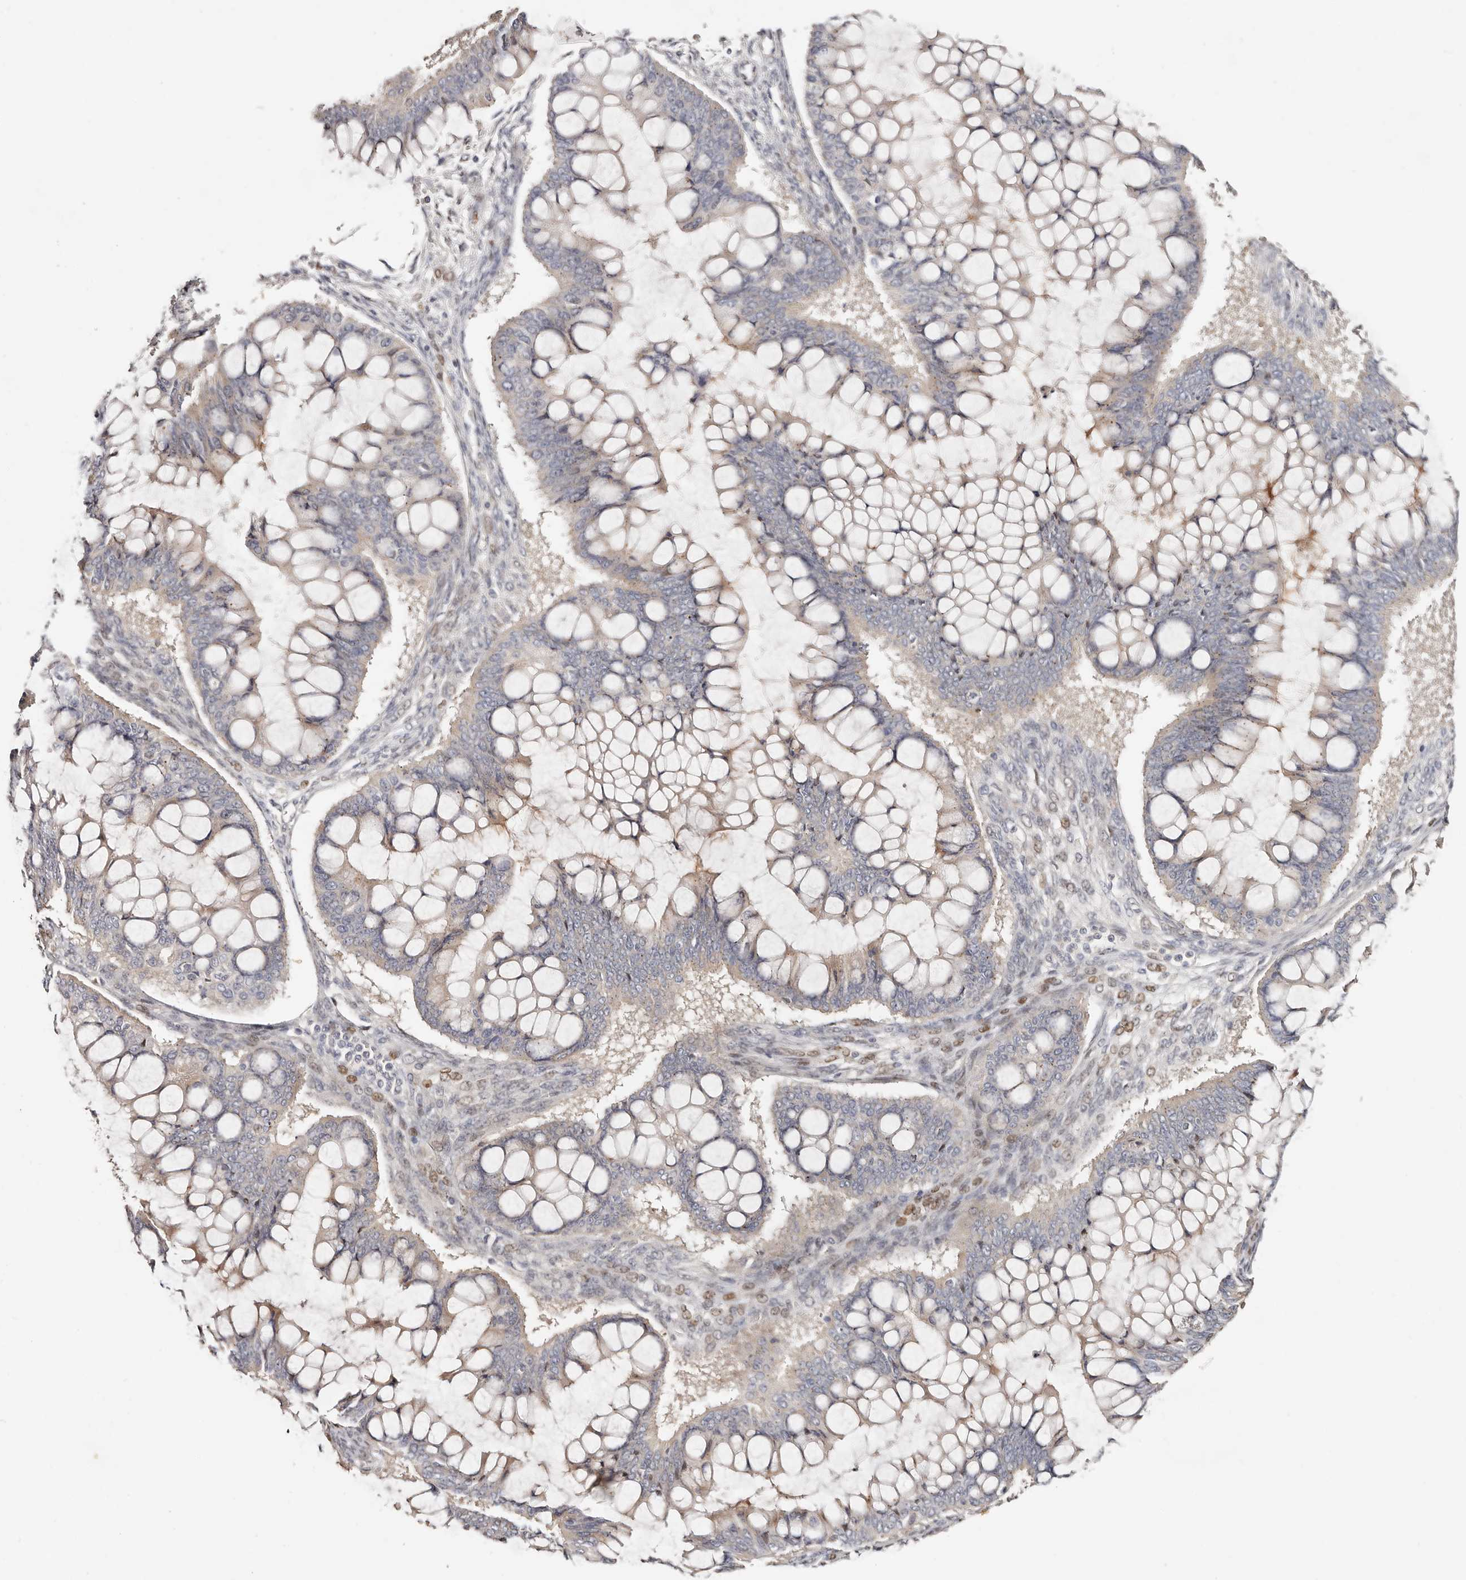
{"staining": {"intensity": "weak", "quantity": "25%-75%", "location": "cytoplasmic/membranous"}, "tissue": "ovarian cancer", "cell_type": "Tumor cells", "image_type": "cancer", "snomed": [{"axis": "morphology", "description": "Cystadenocarcinoma, mucinous, NOS"}, {"axis": "topography", "description": "Ovary"}], "caption": "A photomicrograph of human ovarian cancer (mucinous cystadenocarcinoma) stained for a protein shows weak cytoplasmic/membranous brown staining in tumor cells. Immunohistochemistry stains the protein in brown and the nuclei are stained blue.", "gene": "IQGAP3", "patient": {"sex": "female", "age": 73}}